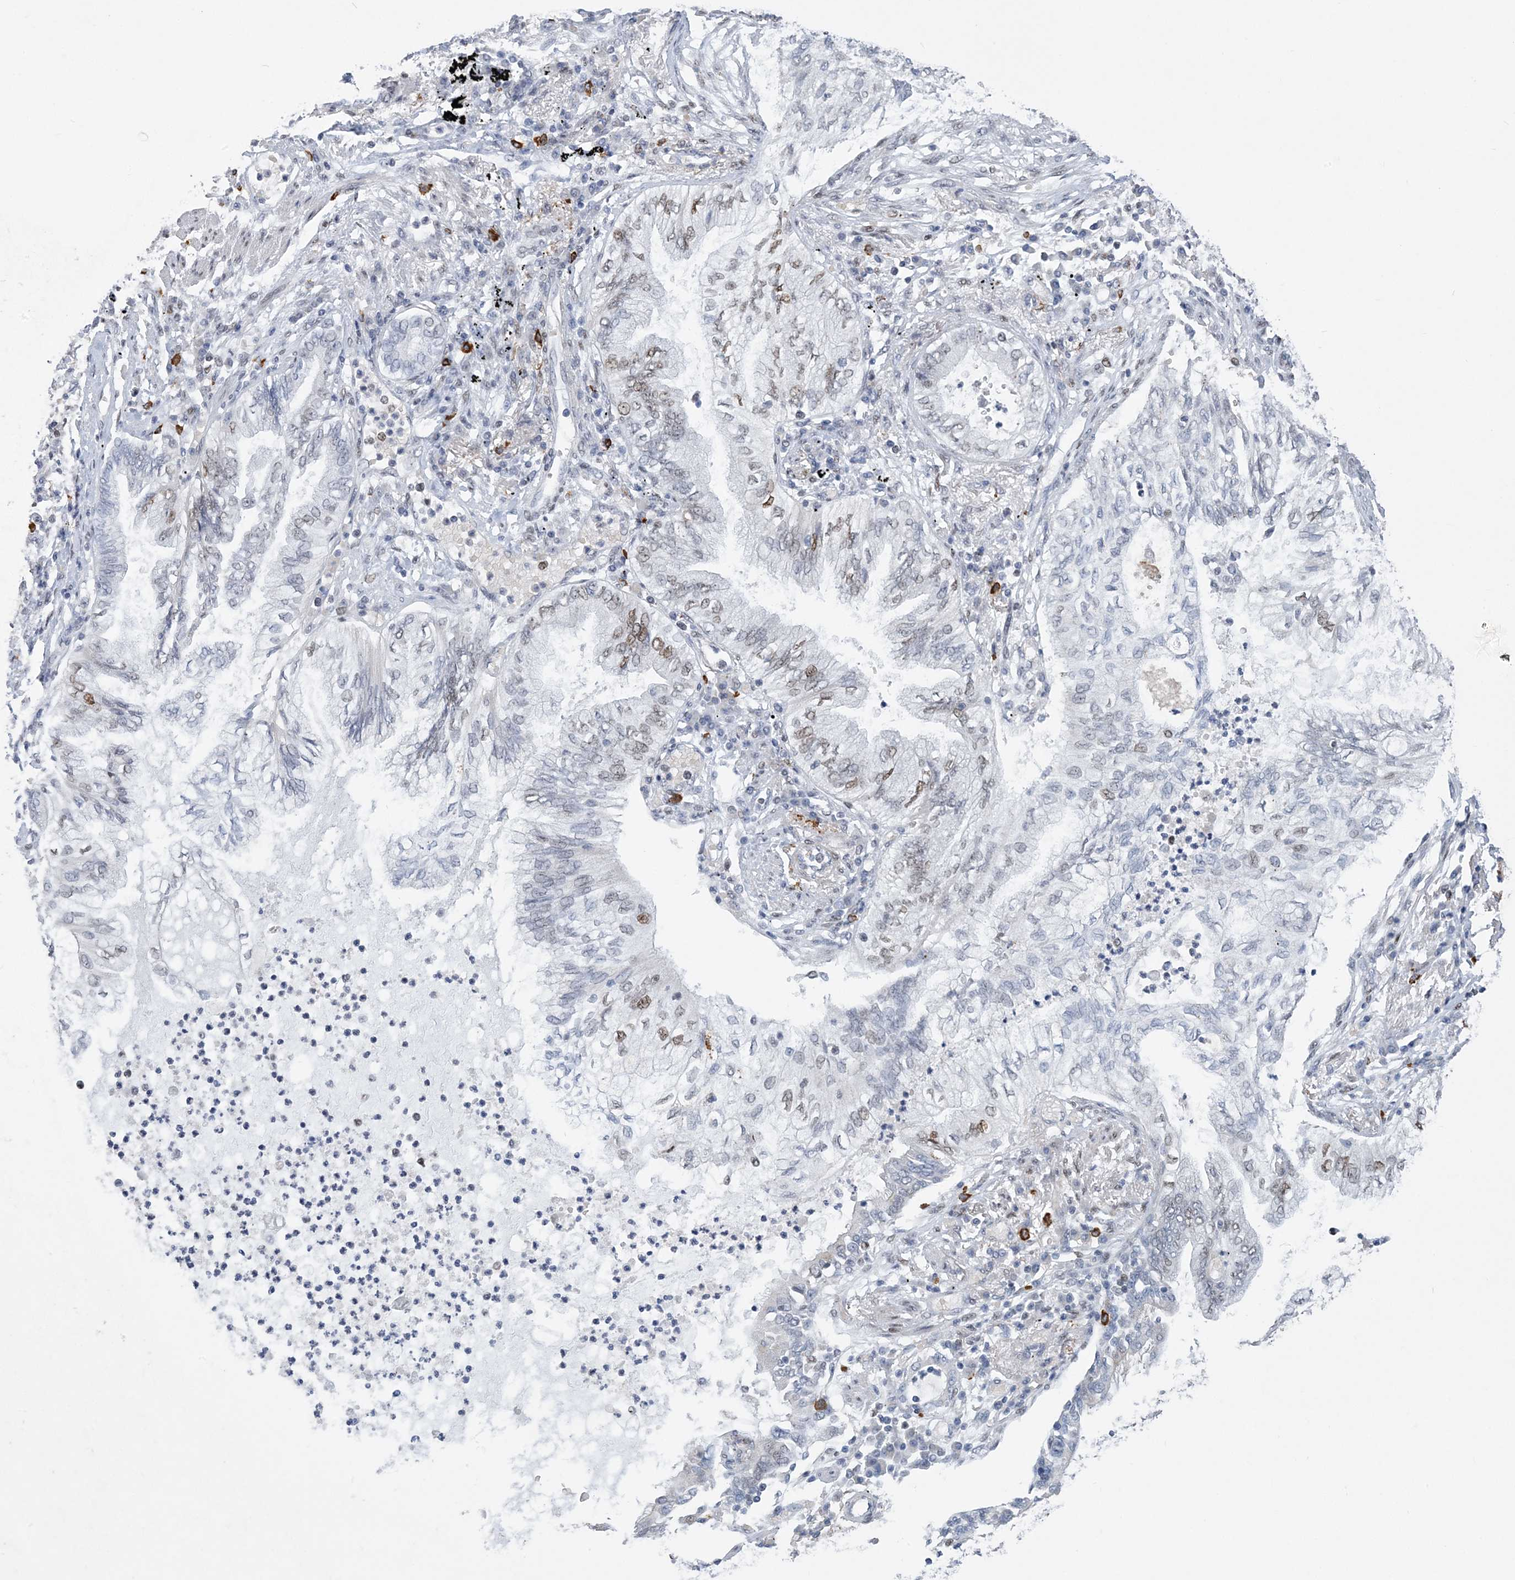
{"staining": {"intensity": "moderate", "quantity": "<25%", "location": "nuclear"}, "tissue": "lung cancer", "cell_type": "Tumor cells", "image_type": "cancer", "snomed": [{"axis": "morphology", "description": "Normal tissue, NOS"}, {"axis": "morphology", "description": "Adenocarcinoma, NOS"}, {"axis": "topography", "description": "Bronchus"}, {"axis": "topography", "description": "Lung"}], "caption": "Protein expression analysis of human lung adenocarcinoma reveals moderate nuclear staining in approximately <25% of tumor cells. (IHC, brightfield microscopy, high magnification).", "gene": "ZBTB7A", "patient": {"sex": "female", "age": 70}}